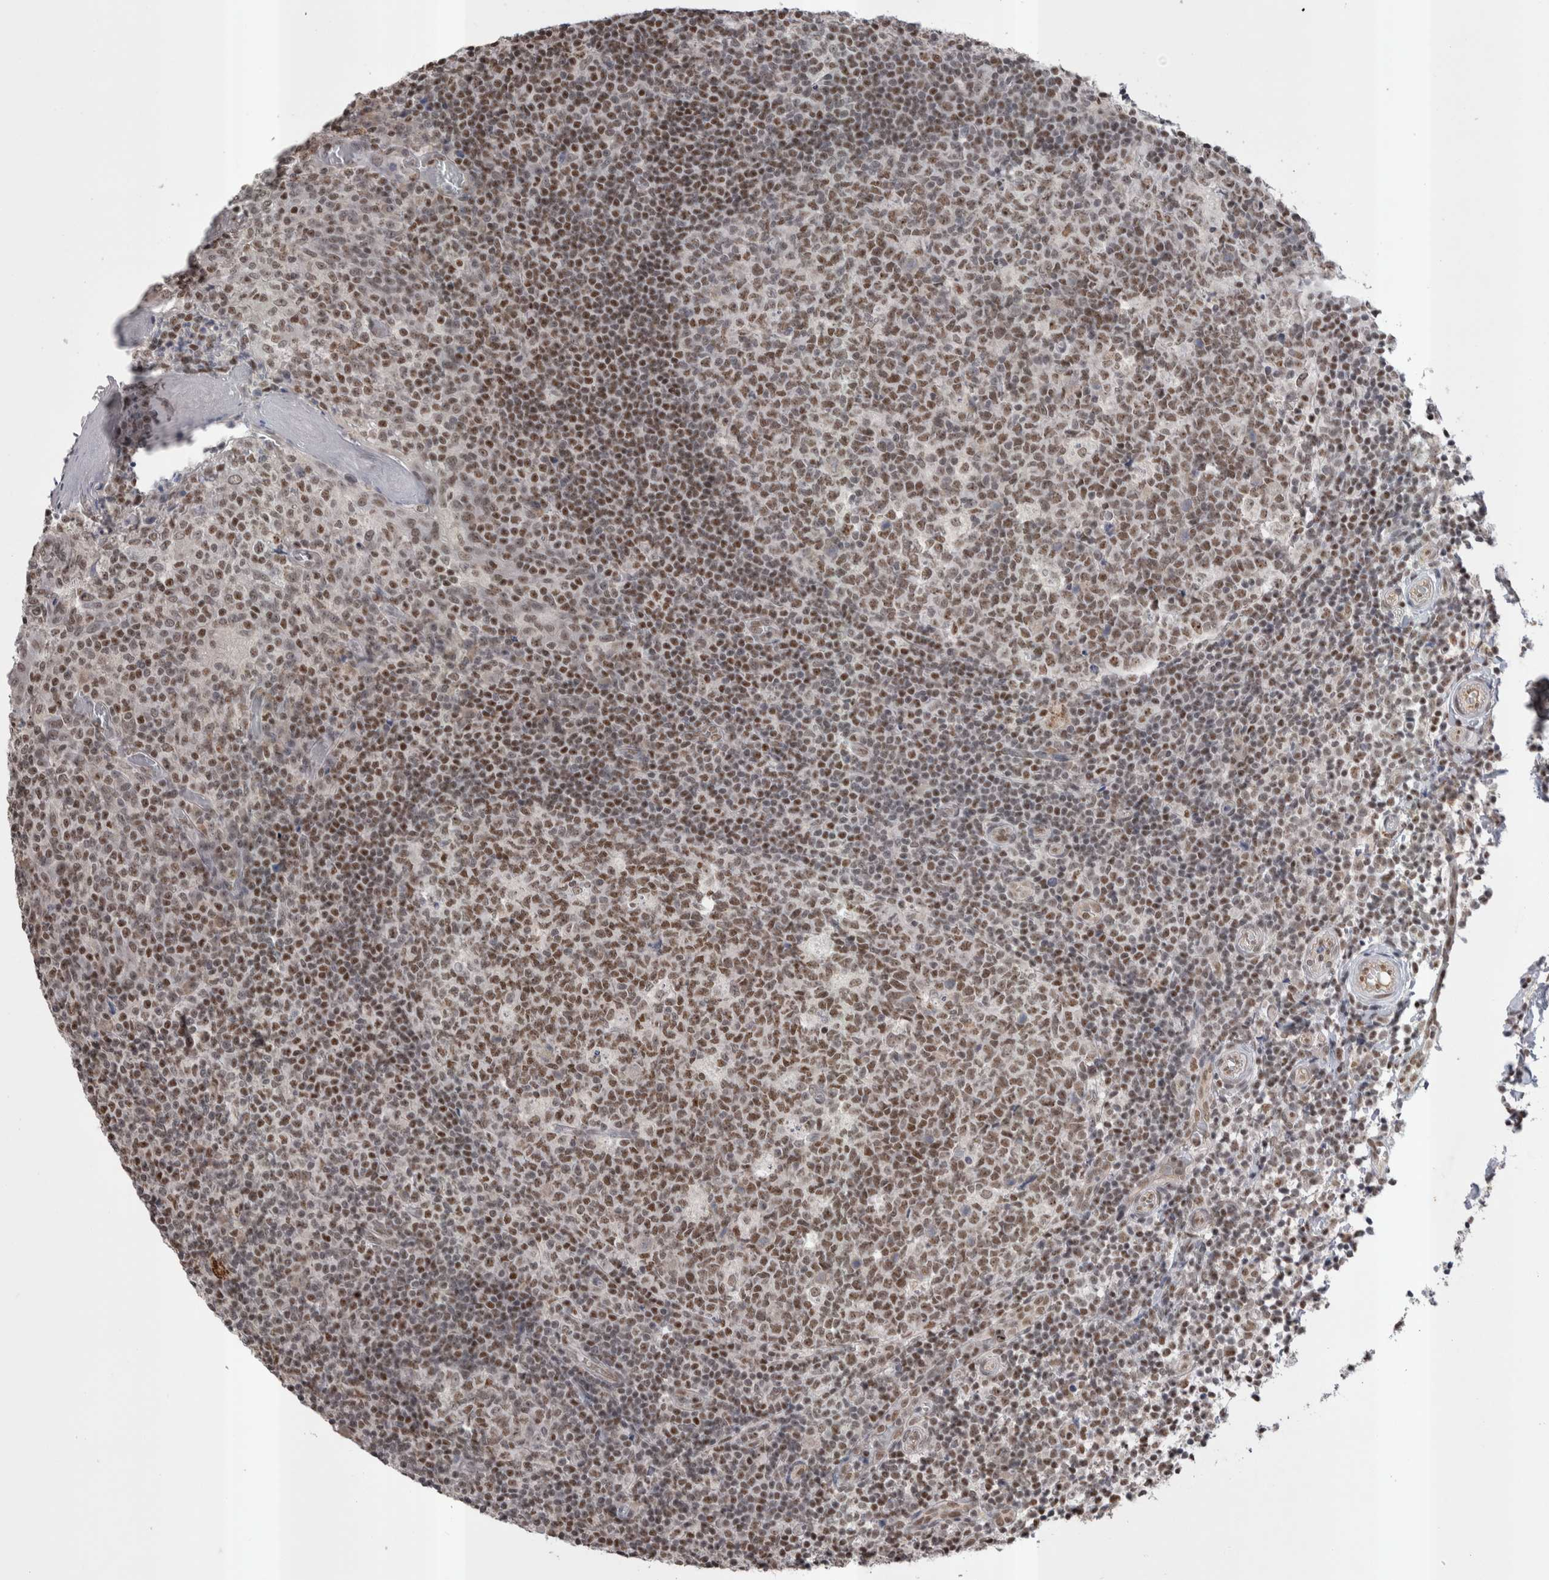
{"staining": {"intensity": "moderate", "quantity": ">75%", "location": "nuclear"}, "tissue": "tonsil", "cell_type": "Germinal center cells", "image_type": "normal", "snomed": [{"axis": "morphology", "description": "Normal tissue, NOS"}, {"axis": "topography", "description": "Tonsil"}], "caption": "This histopathology image exhibits unremarkable tonsil stained with IHC to label a protein in brown. The nuclear of germinal center cells show moderate positivity for the protein. Nuclei are counter-stained blue.", "gene": "DAXX", "patient": {"sex": "female", "age": 19}}